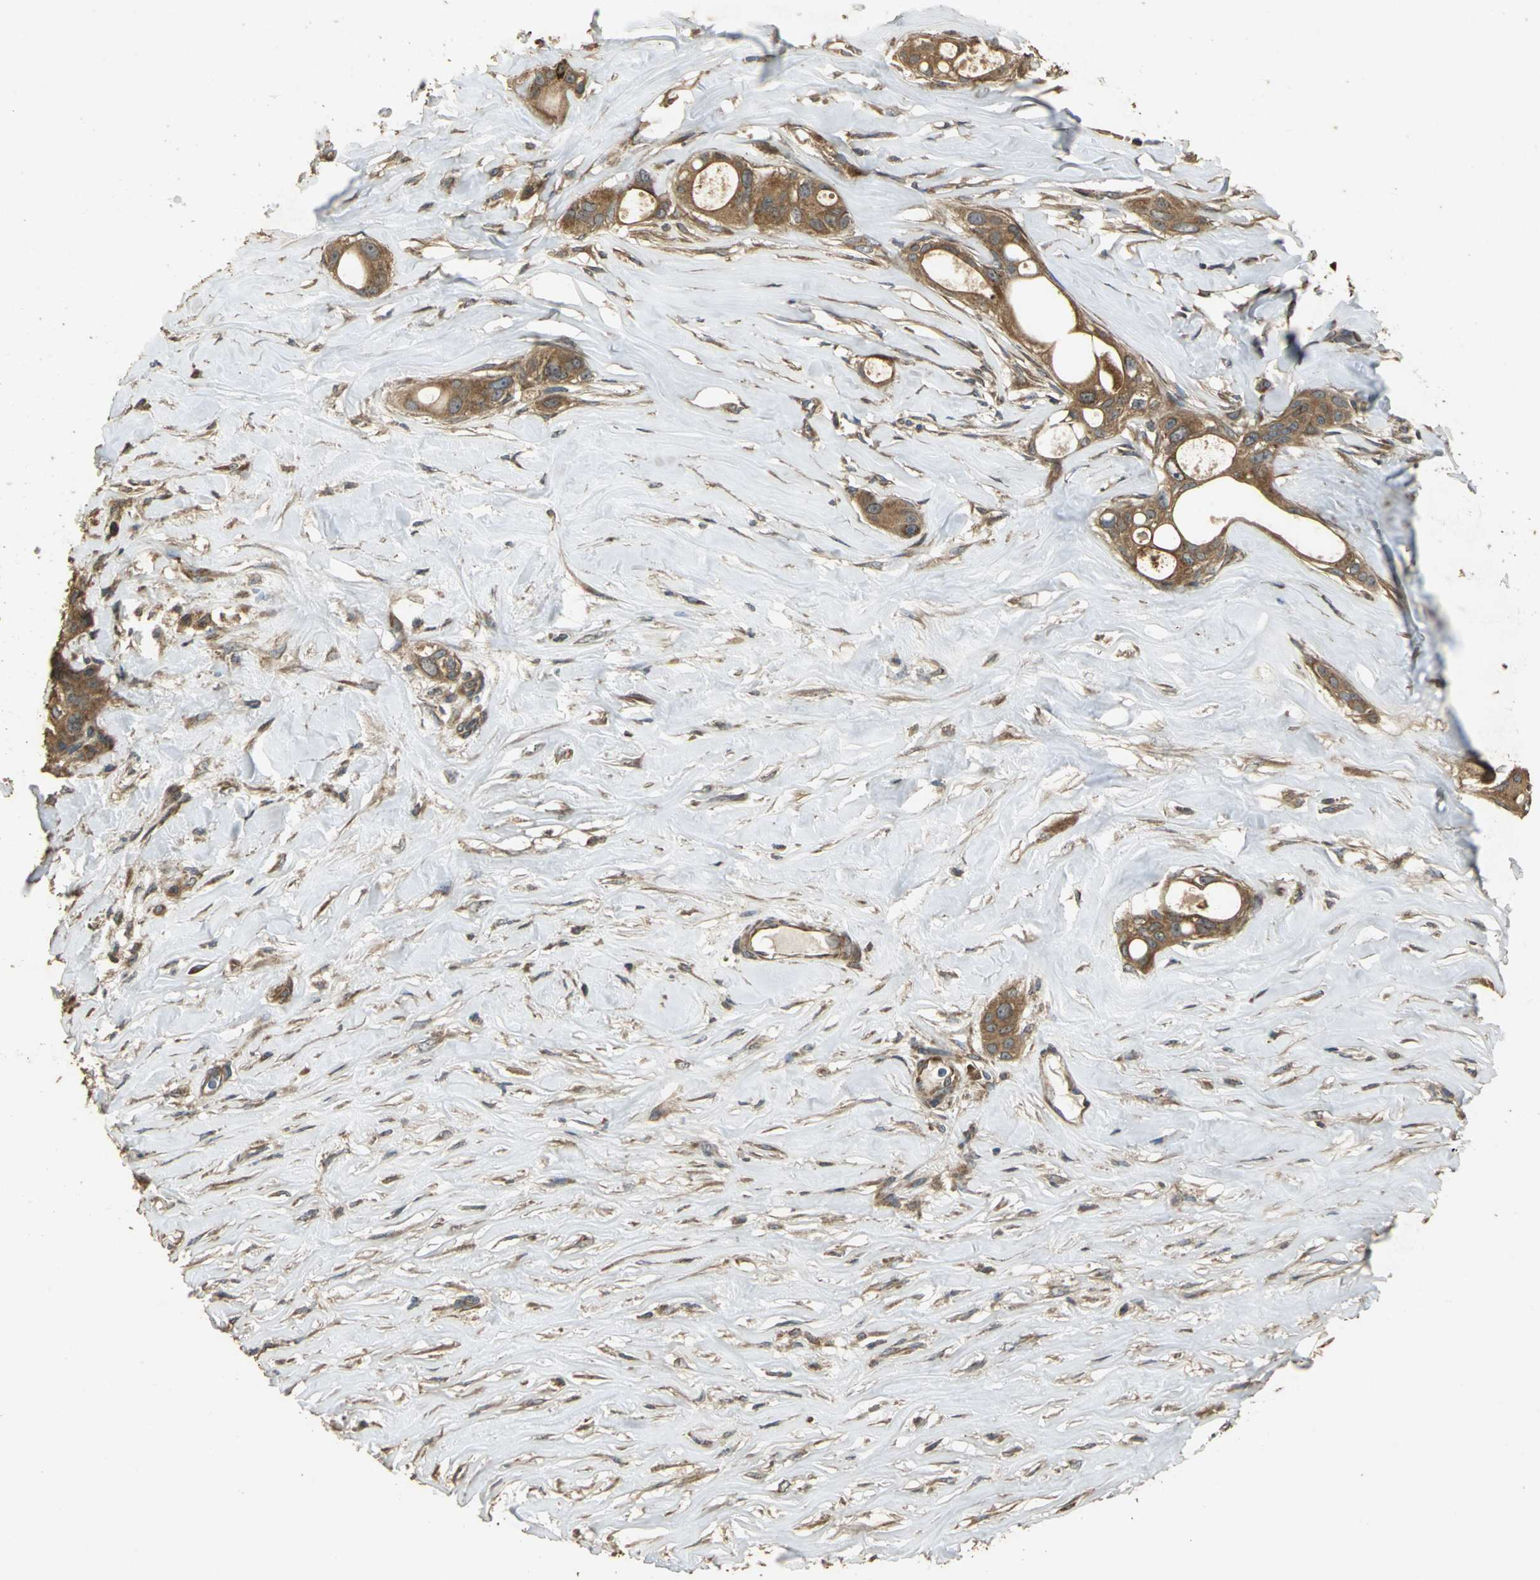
{"staining": {"intensity": "strong", "quantity": ">75%", "location": "cytoplasmic/membranous"}, "tissue": "liver cancer", "cell_type": "Tumor cells", "image_type": "cancer", "snomed": [{"axis": "morphology", "description": "Cholangiocarcinoma"}, {"axis": "topography", "description": "Liver"}], "caption": "Immunohistochemistry (IHC) histopathology image of liver cholangiocarcinoma stained for a protein (brown), which exhibits high levels of strong cytoplasmic/membranous positivity in approximately >75% of tumor cells.", "gene": "KANK1", "patient": {"sex": "female", "age": 67}}